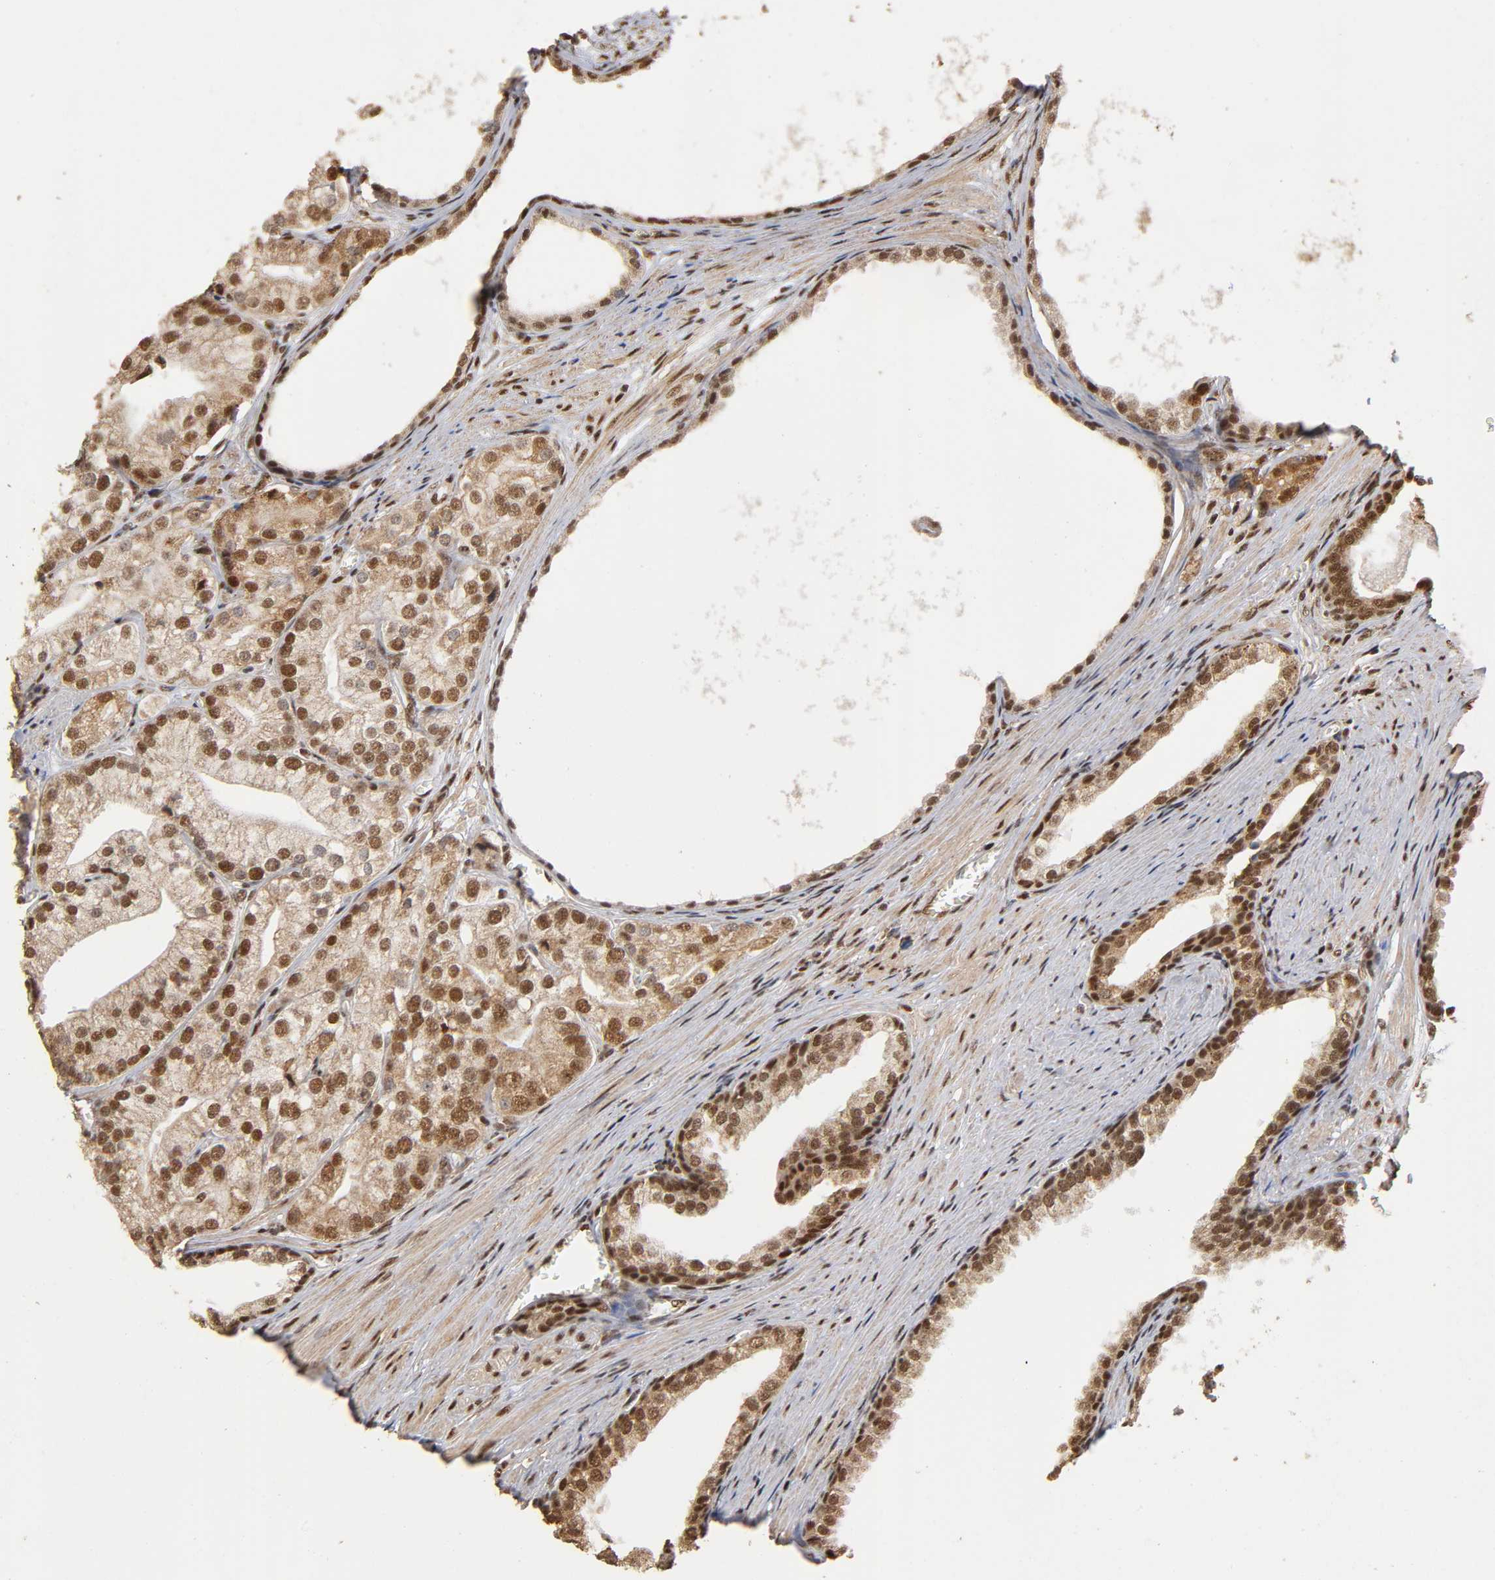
{"staining": {"intensity": "strong", "quantity": ">75%", "location": "cytoplasmic/membranous,nuclear"}, "tissue": "prostate cancer", "cell_type": "Tumor cells", "image_type": "cancer", "snomed": [{"axis": "morphology", "description": "Adenocarcinoma, Low grade"}, {"axis": "topography", "description": "Prostate"}], "caption": "A high-resolution histopathology image shows immunohistochemistry (IHC) staining of low-grade adenocarcinoma (prostate), which displays strong cytoplasmic/membranous and nuclear staining in approximately >75% of tumor cells. (Brightfield microscopy of DAB IHC at high magnification).", "gene": "RNF122", "patient": {"sex": "male", "age": 69}}